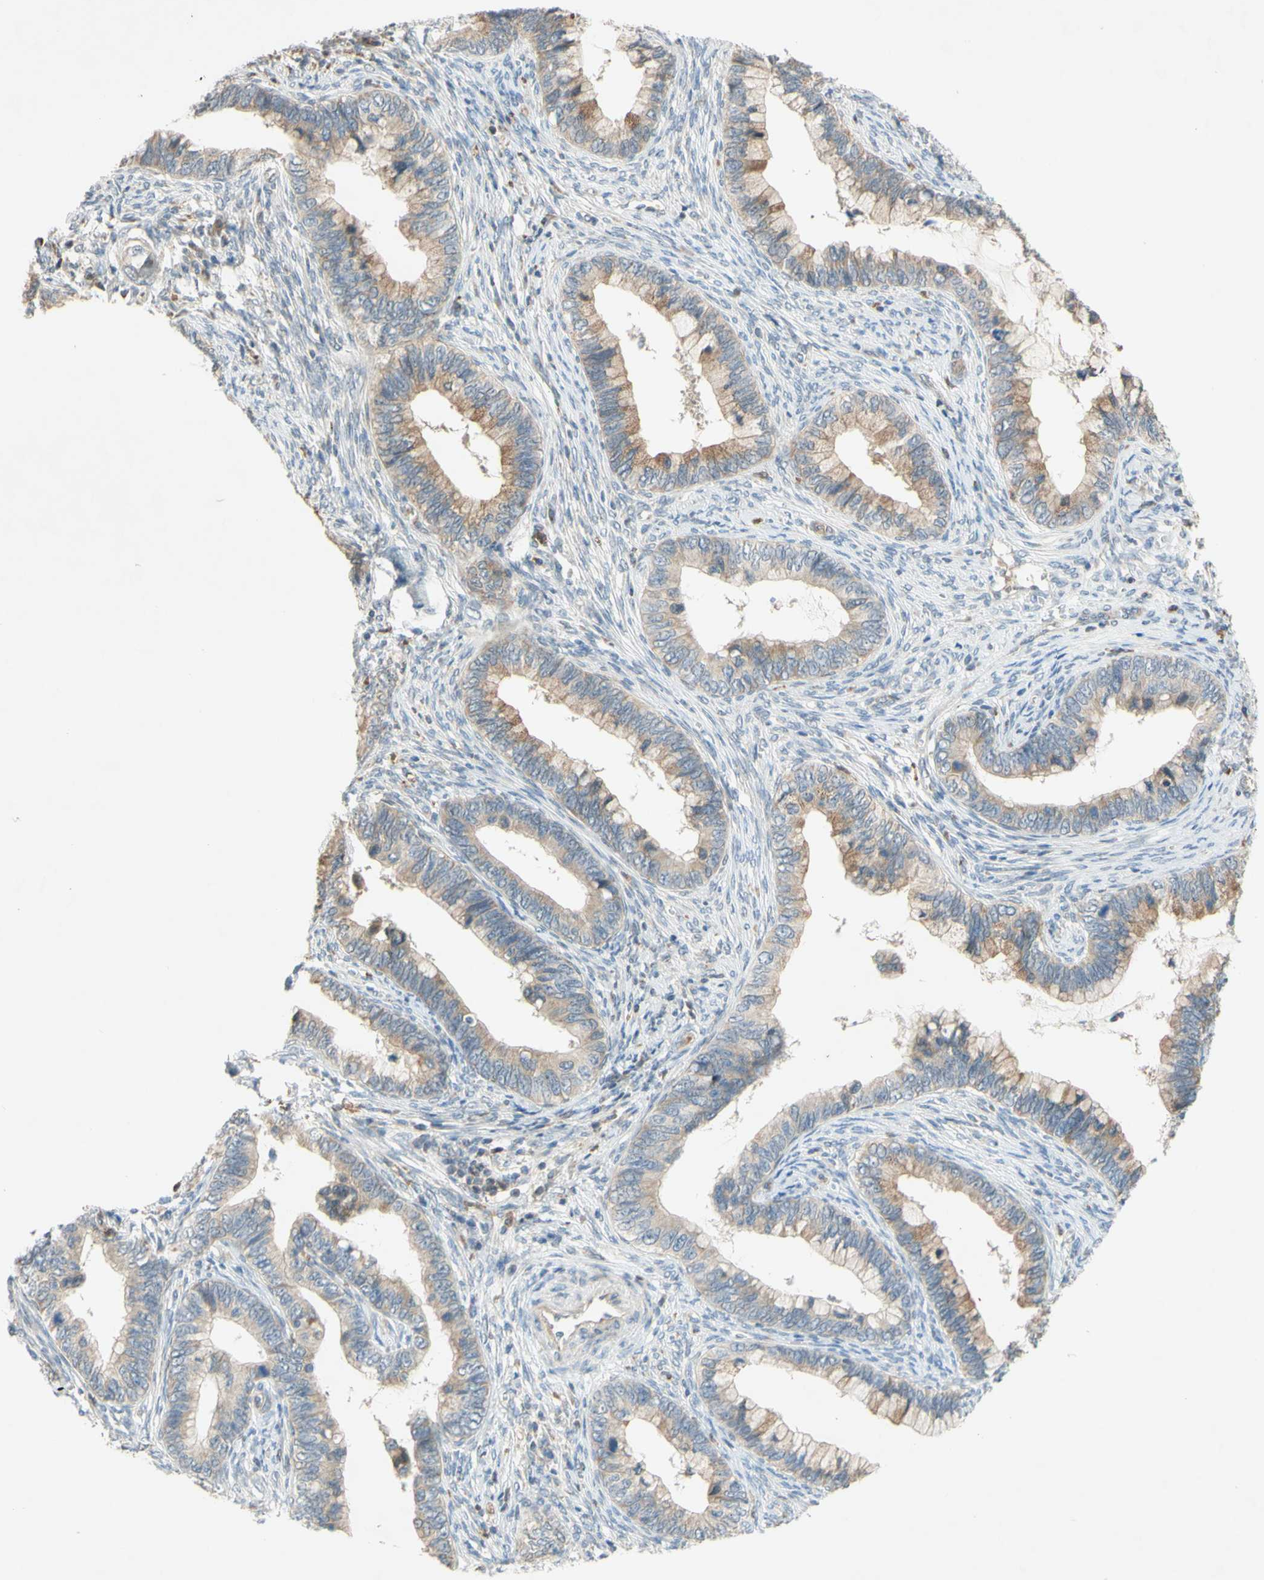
{"staining": {"intensity": "moderate", "quantity": "25%-75%", "location": "cytoplasmic/membranous"}, "tissue": "cervical cancer", "cell_type": "Tumor cells", "image_type": "cancer", "snomed": [{"axis": "morphology", "description": "Adenocarcinoma, NOS"}, {"axis": "topography", "description": "Cervix"}], "caption": "Immunohistochemical staining of human cervical cancer displays medium levels of moderate cytoplasmic/membranous positivity in about 25%-75% of tumor cells. (DAB IHC, brown staining for protein, blue staining for nuclei).", "gene": "GATA1", "patient": {"sex": "female", "age": 44}}